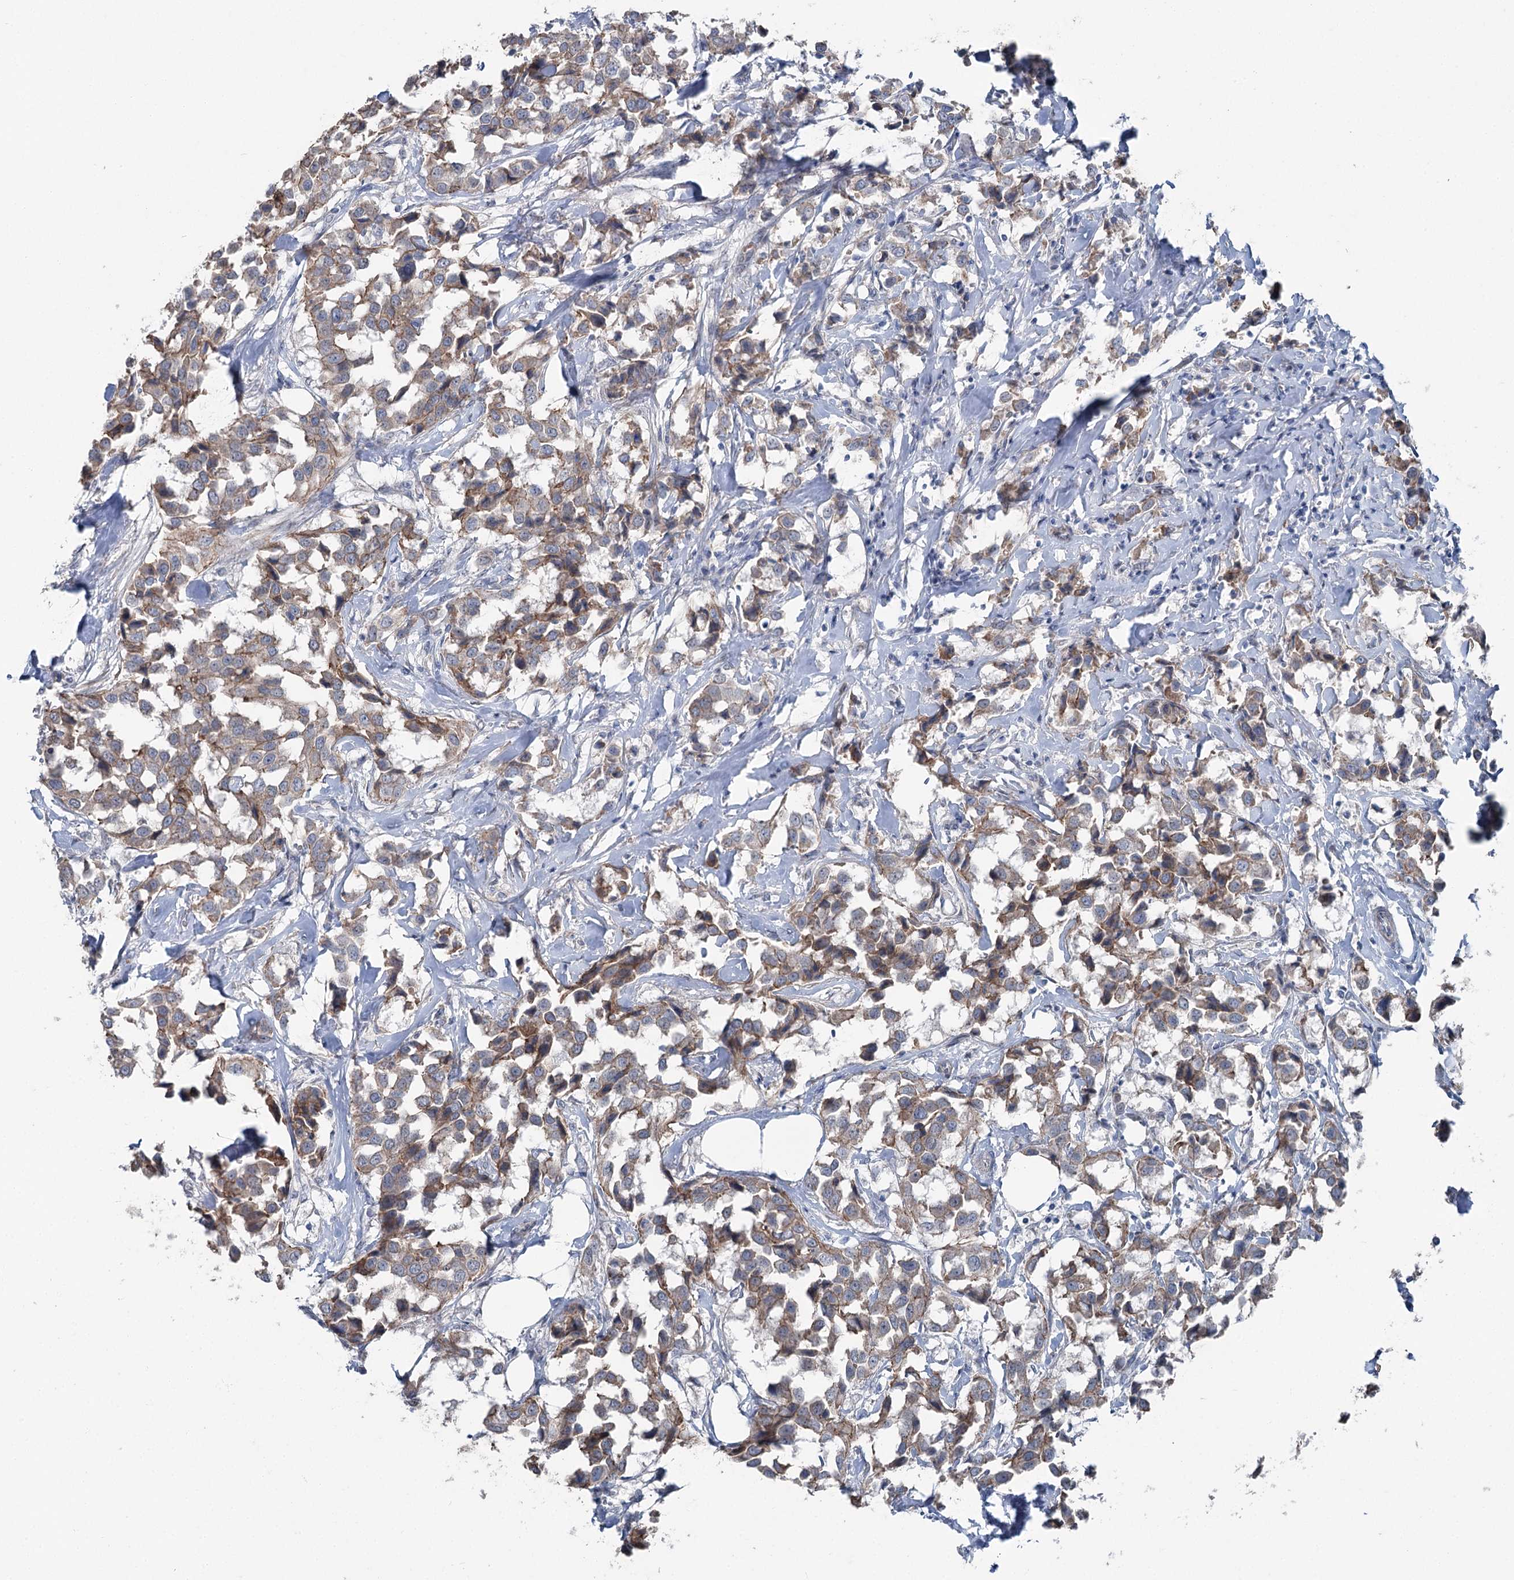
{"staining": {"intensity": "moderate", "quantity": ">75%", "location": "cytoplasmic/membranous"}, "tissue": "breast cancer", "cell_type": "Tumor cells", "image_type": "cancer", "snomed": [{"axis": "morphology", "description": "Duct carcinoma"}, {"axis": "topography", "description": "Breast"}], "caption": "An immunohistochemistry (IHC) photomicrograph of tumor tissue is shown. Protein staining in brown shows moderate cytoplasmic/membranous positivity in breast infiltrating ductal carcinoma within tumor cells.", "gene": "FAM120B", "patient": {"sex": "female", "age": 80}}